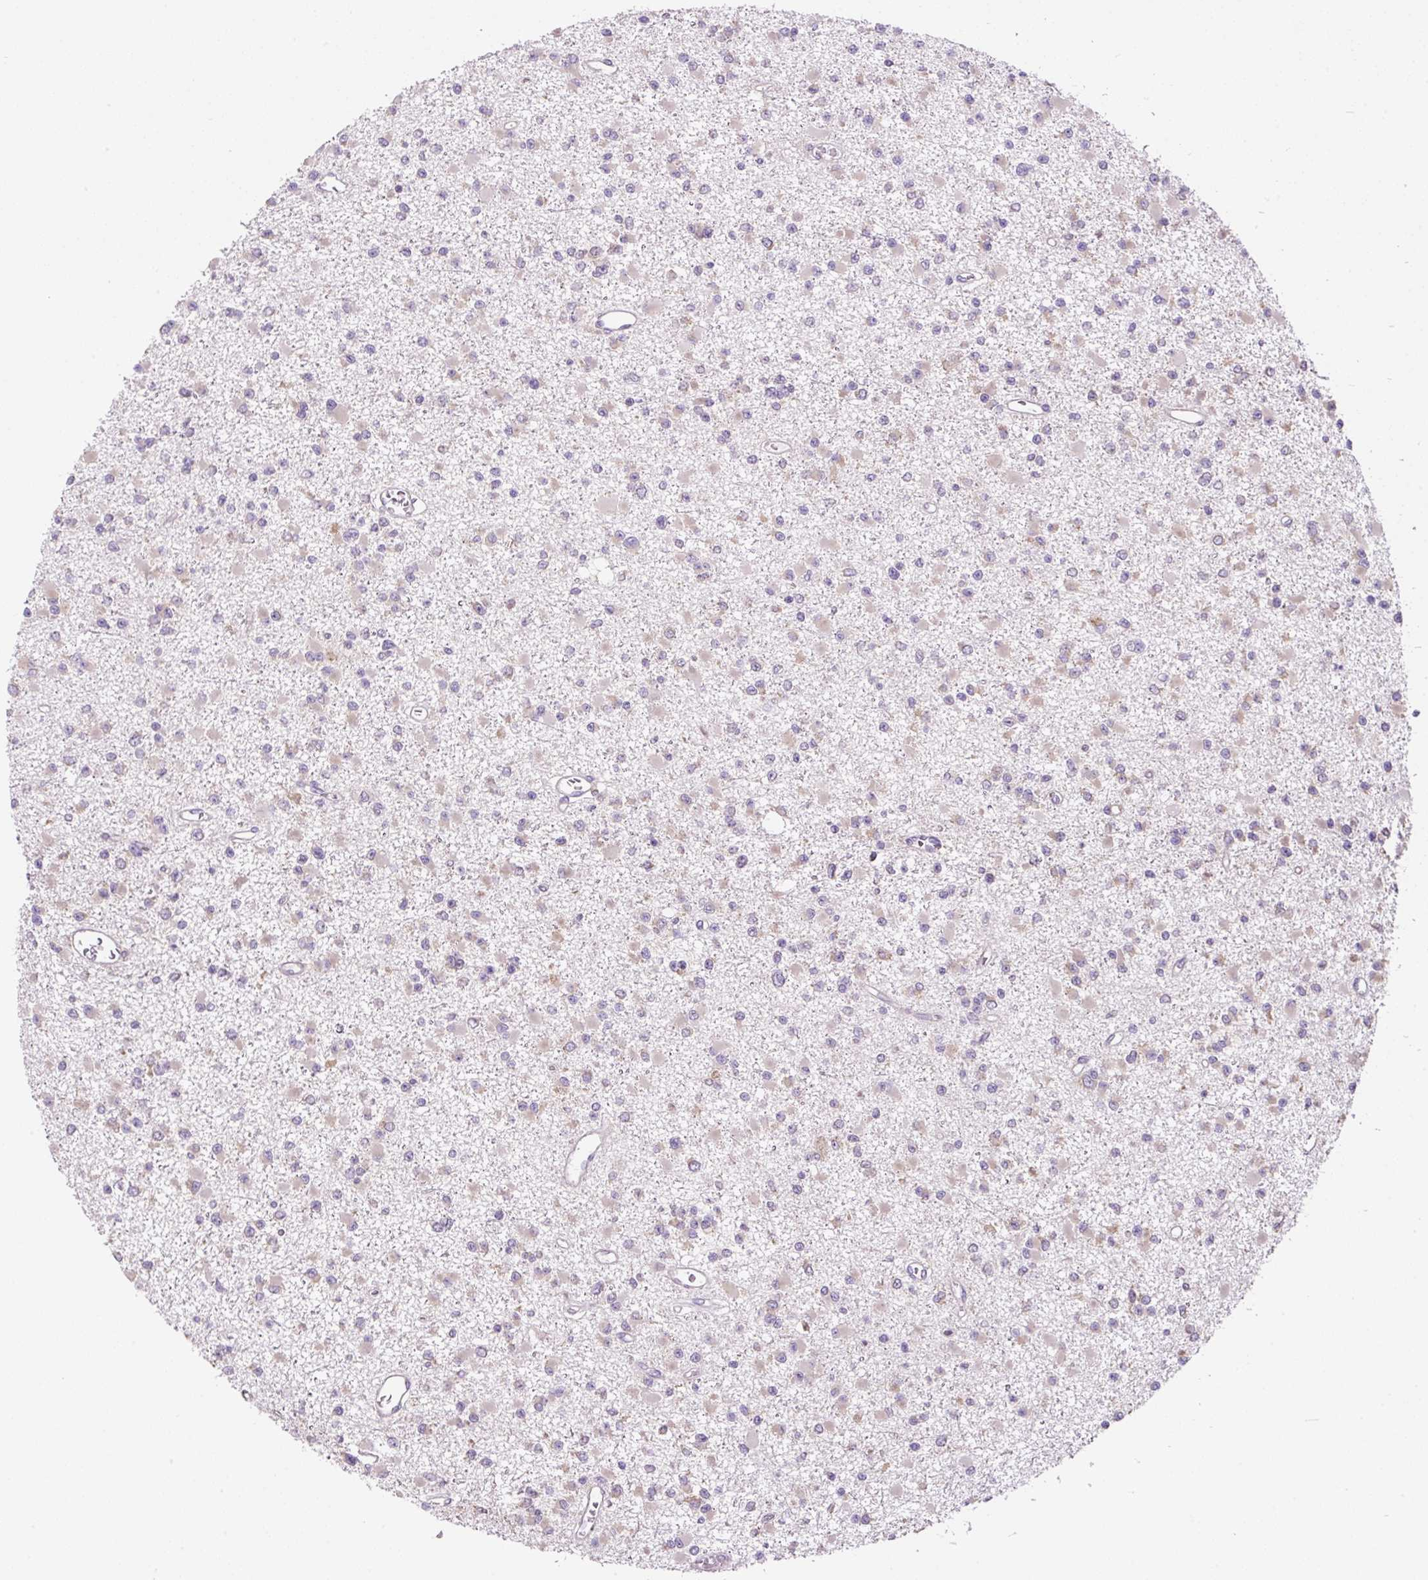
{"staining": {"intensity": "weak", "quantity": "<25%", "location": "cytoplasmic/membranous"}, "tissue": "glioma", "cell_type": "Tumor cells", "image_type": "cancer", "snomed": [{"axis": "morphology", "description": "Glioma, malignant, Low grade"}, {"axis": "topography", "description": "Brain"}], "caption": "Malignant low-grade glioma was stained to show a protein in brown. There is no significant positivity in tumor cells.", "gene": "RPS23", "patient": {"sex": "female", "age": 22}}